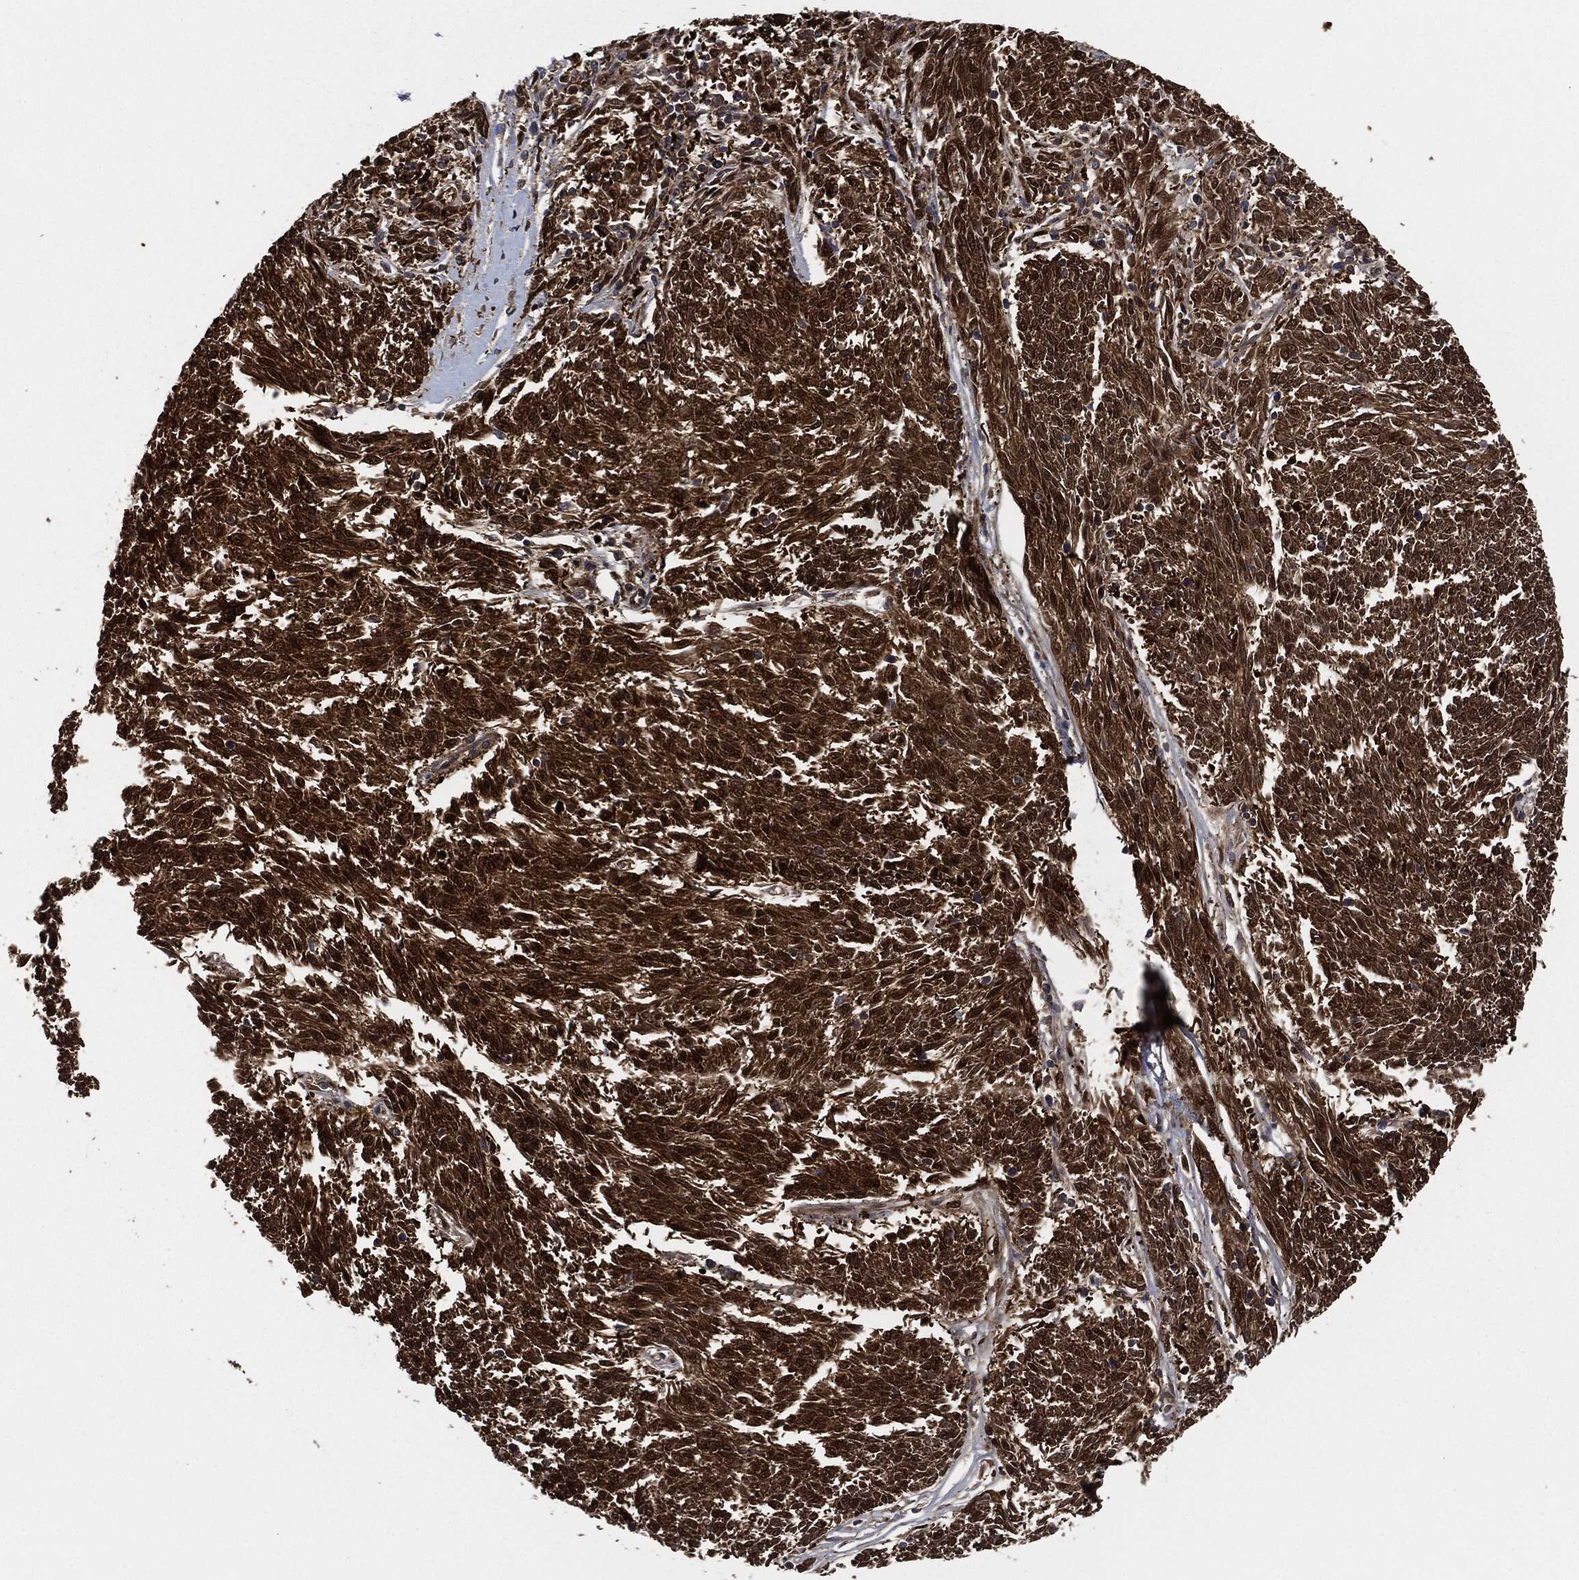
{"staining": {"intensity": "strong", "quantity": ">75%", "location": "cytoplasmic/membranous,nuclear"}, "tissue": "melanoma", "cell_type": "Tumor cells", "image_type": "cancer", "snomed": [{"axis": "morphology", "description": "Malignant melanoma, NOS"}, {"axis": "topography", "description": "Skin"}], "caption": "An image showing strong cytoplasmic/membranous and nuclear expression in approximately >75% of tumor cells in malignant melanoma, as visualized by brown immunohistochemical staining.", "gene": "DCTN1", "patient": {"sex": "female", "age": 72}}